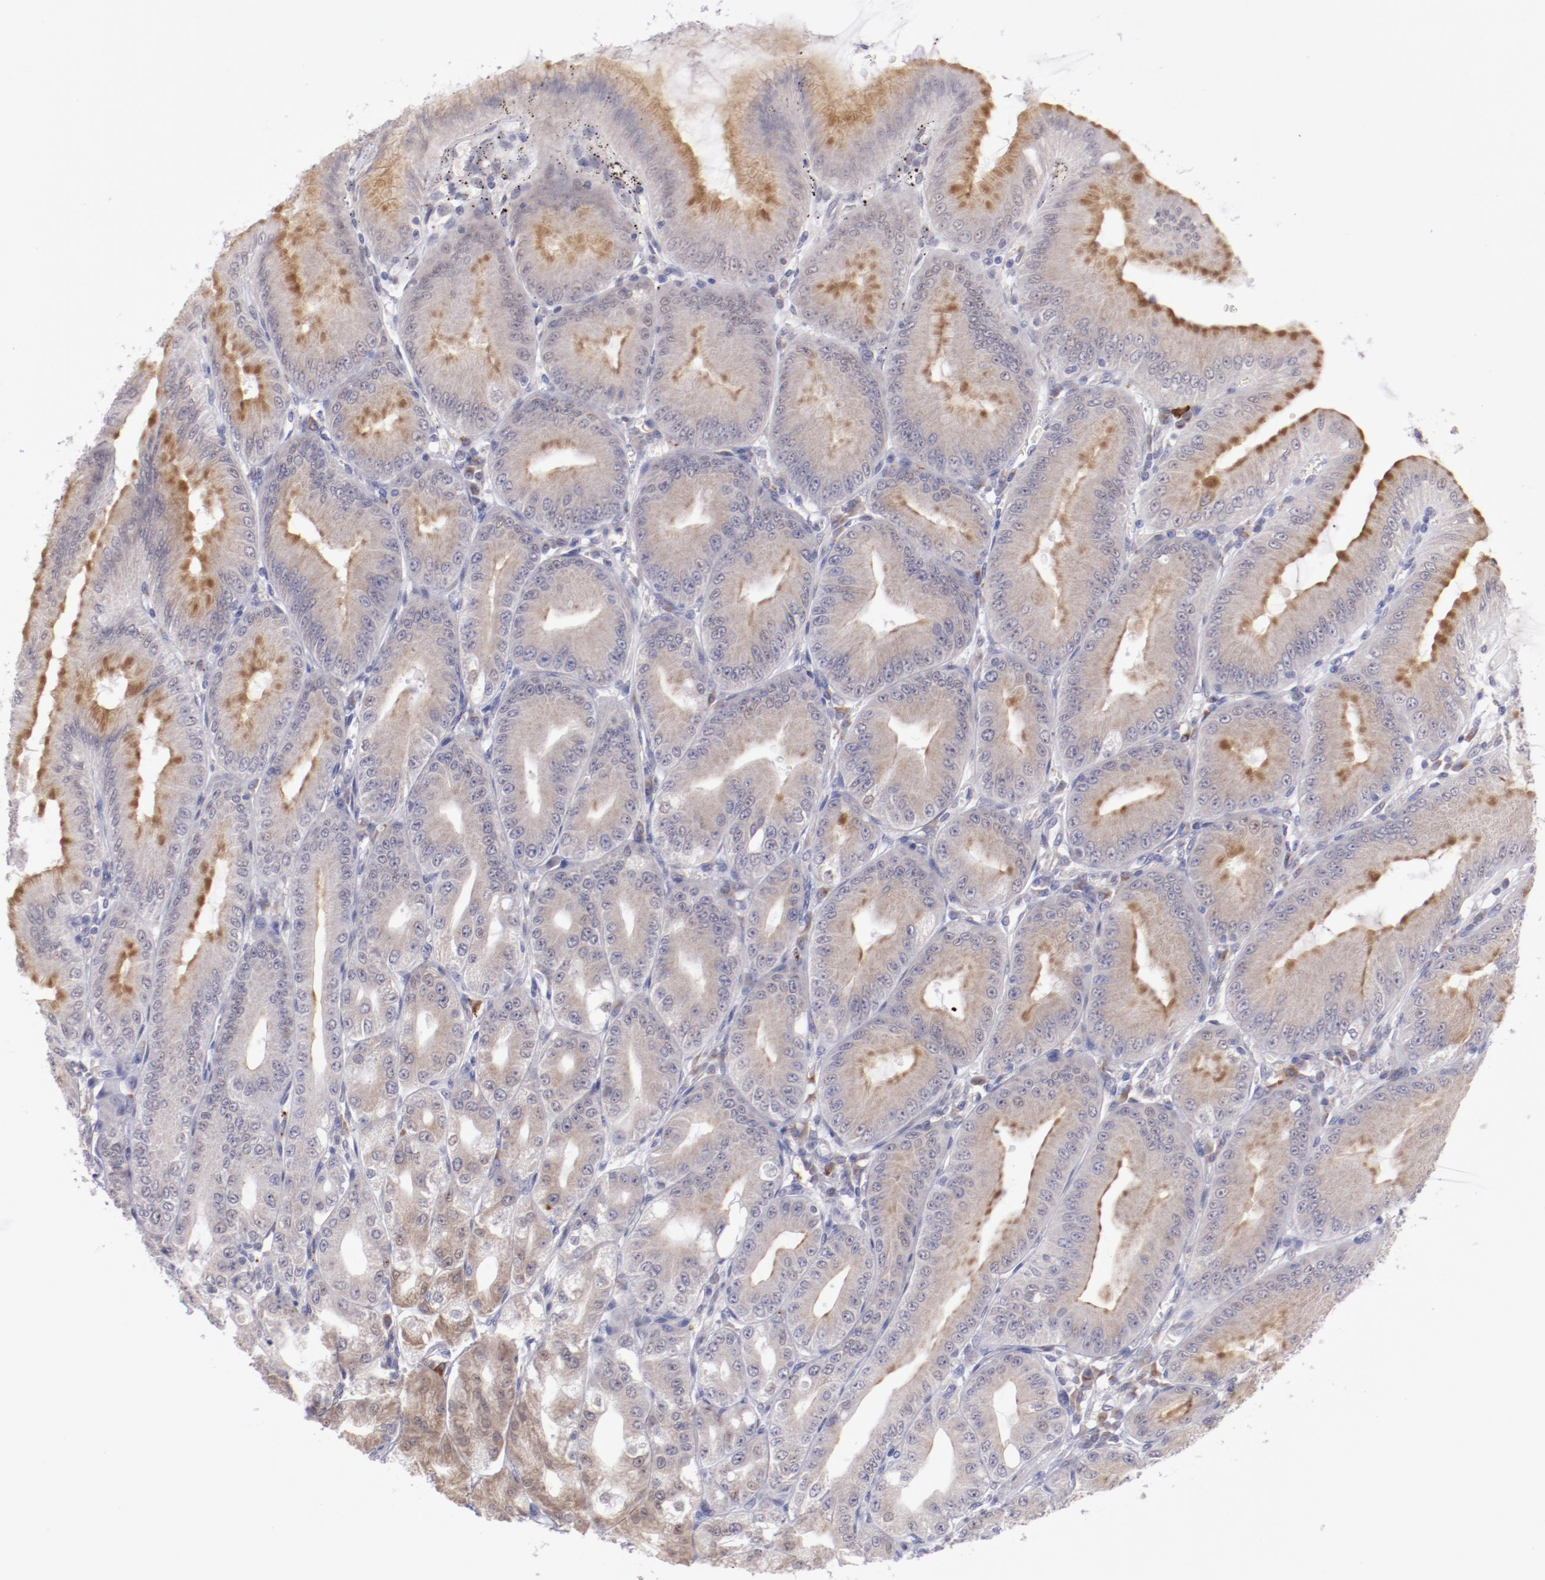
{"staining": {"intensity": "moderate", "quantity": ">75%", "location": "cytoplasmic/membranous"}, "tissue": "stomach", "cell_type": "Glandular cells", "image_type": "normal", "snomed": [{"axis": "morphology", "description": "Normal tissue, NOS"}, {"axis": "topography", "description": "Stomach, lower"}], "caption": "The histopathology image demonstrates a brown stain indicating the presence of a protein in the cytoplasmic/membranous of glandular cells in stomach. Immunohistochemistry (ihc) stains the protein in brown and the nuclei are stained blue.", "gene": "TRAF3", "patient": {"sex": "male", "age": 71}}